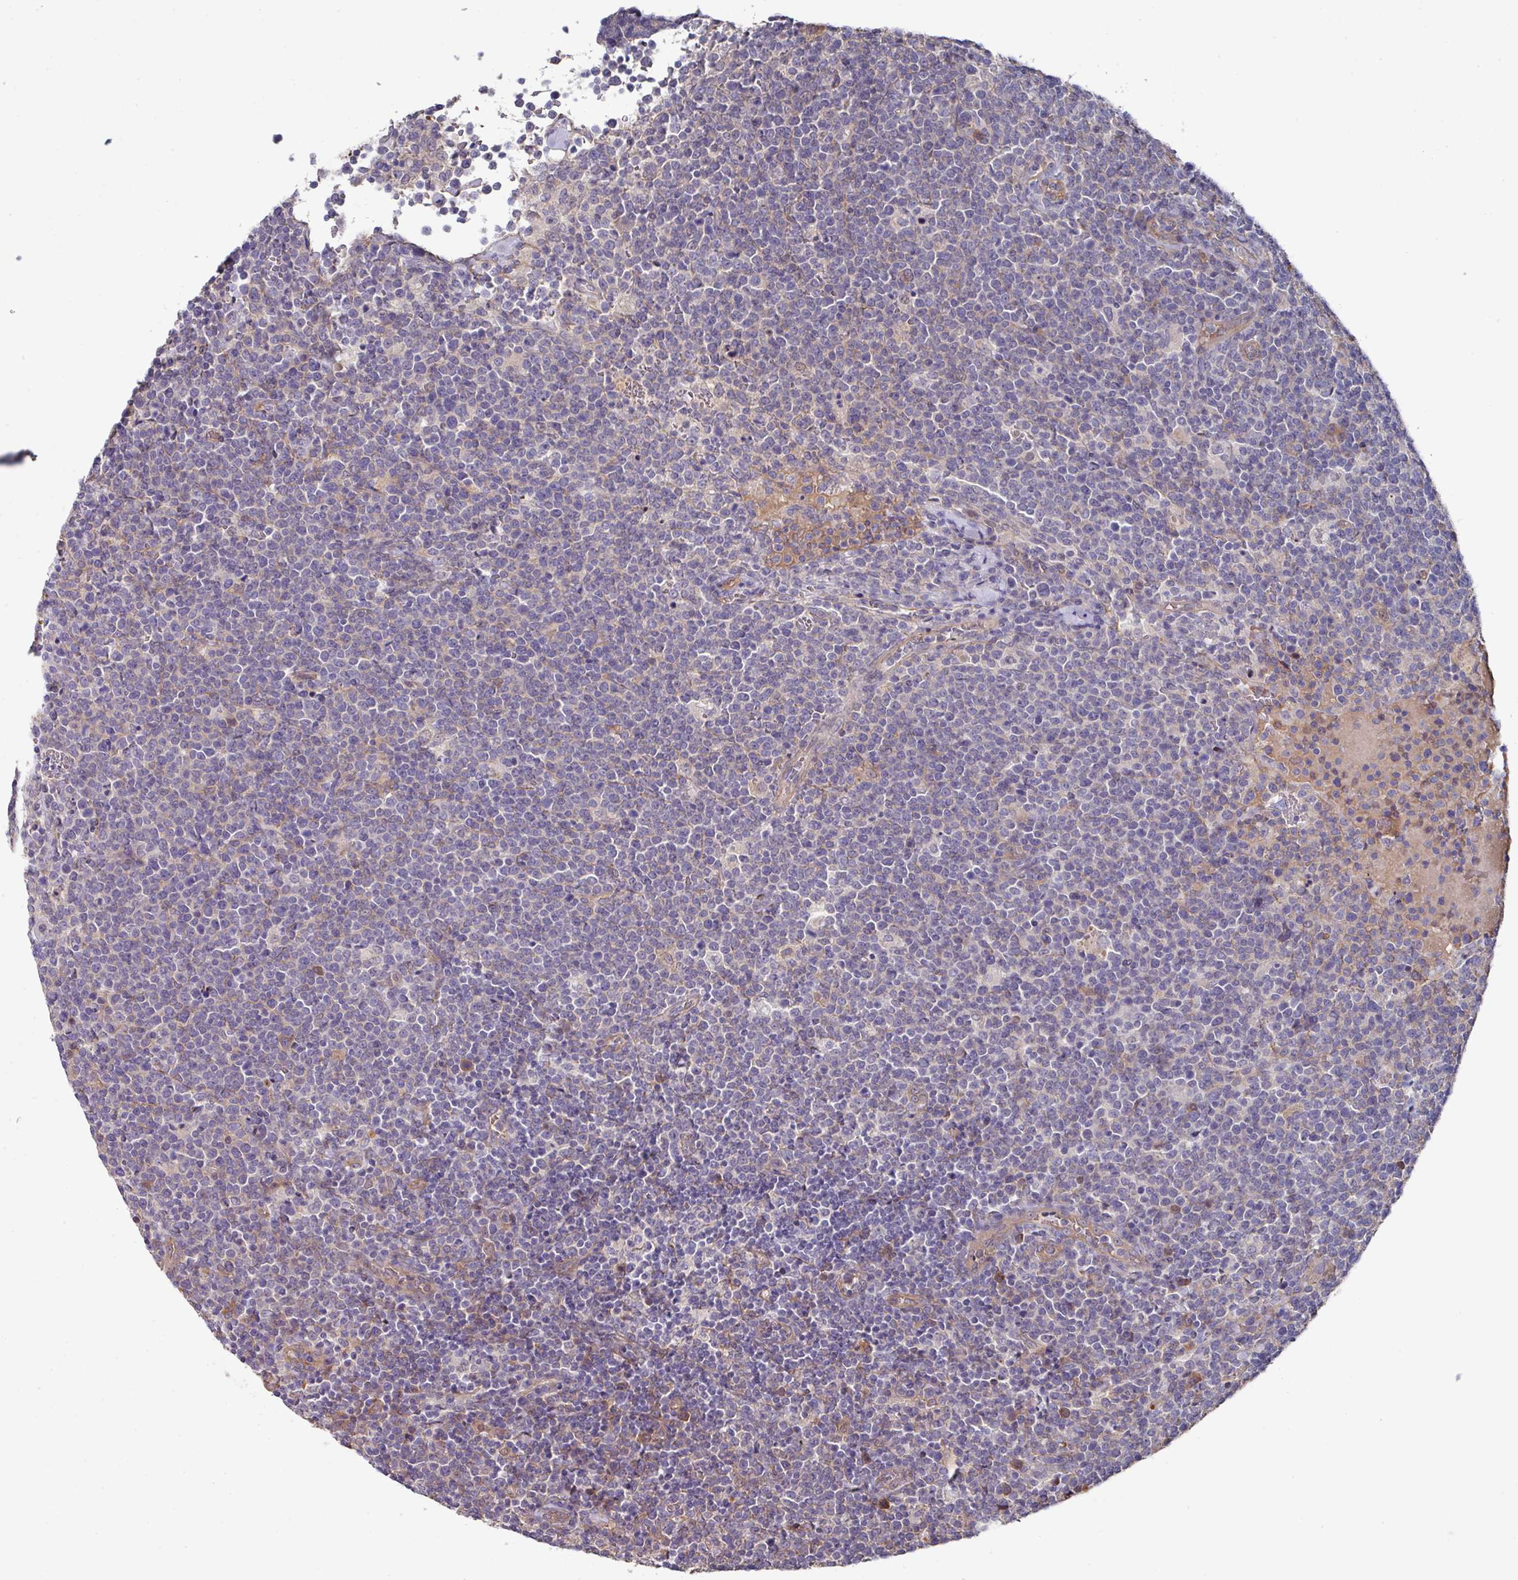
{"staining": {"intensity": "negative", "quantity": "none", "location": "none"}, "tissue": "lymphoma", "cell_type": "Tumor cells", "image_type": "cancer", "snomed": [{"axis": "morphology", "description": "Malignant lymphoma, non-Hodgkin's type, High grade"}, {"axis": "topography", "description": "Lymph node"}], "caption": "Immunohistochemical staining of high-grade malignant lymphoma, non-Hodgkin's type displays no significant staining in tumor cells.", "gene": "PRR5", "patient": {"sex": "male", "age": 61}}